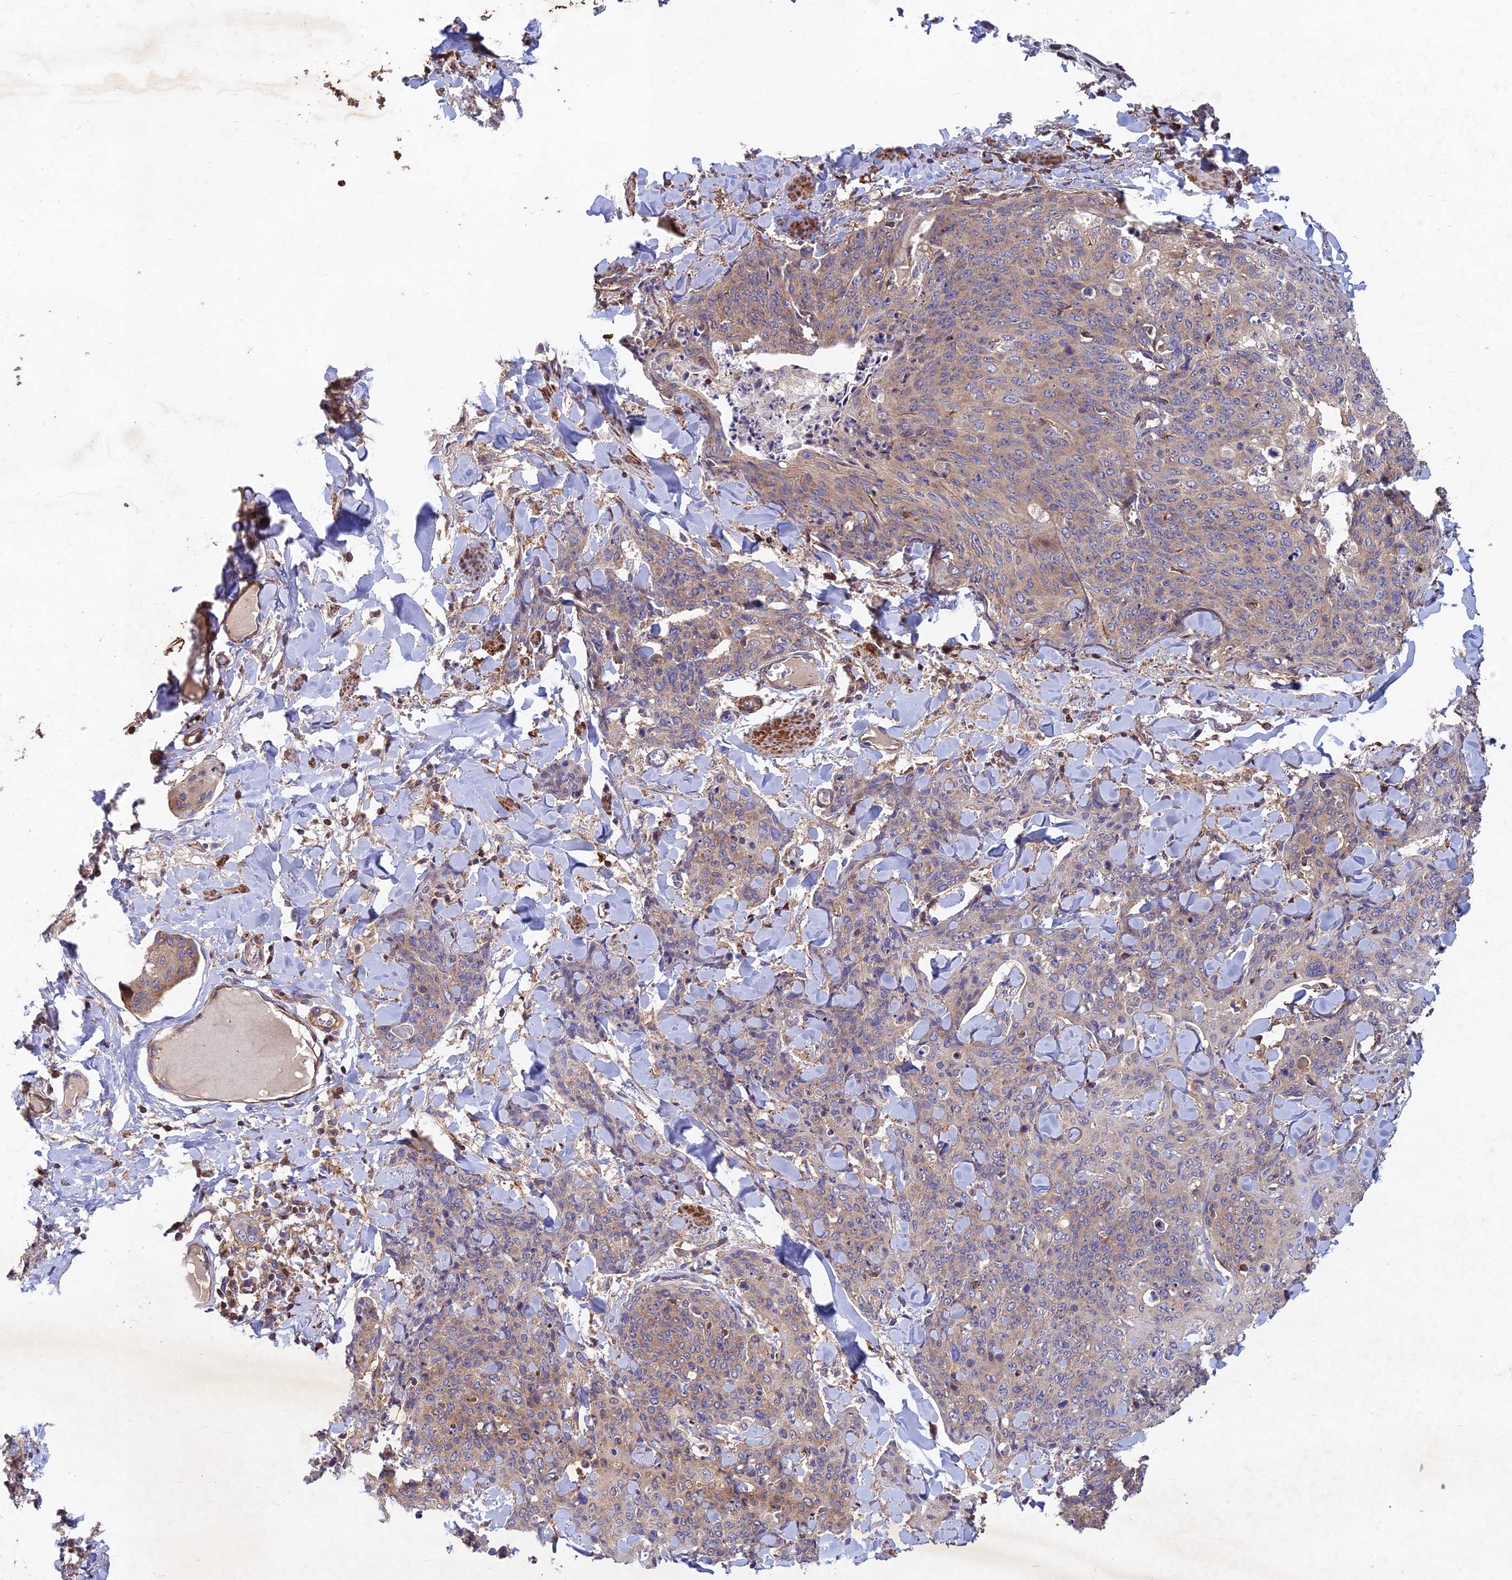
{"staining": {"intensity": "weak", "quantity": "25%-75%", "location": "cytoplasmic/membranous"}, "tissue": "skin cancer", "cell_type": "Tumor cells", "image_type": "cancer", "snomed": [{"axis": "morphology", "description": "Squamous cell carcinoma, NOS"}, {"axis": "topography", "description": "Skin"}, {"axis": "topography", "description": "Vulva"}], "caption": "Immunohistochemical staining of human skin cancer (squamous cell carcinoma) displays low levels of weak cytoplasmic/membranous expression in approximately 25%-75% of tumor cells. (IHC, brightfield microscopy, high magnification).", "gene": "RELCH", "patient": {"sex": "female", "age": 85}}